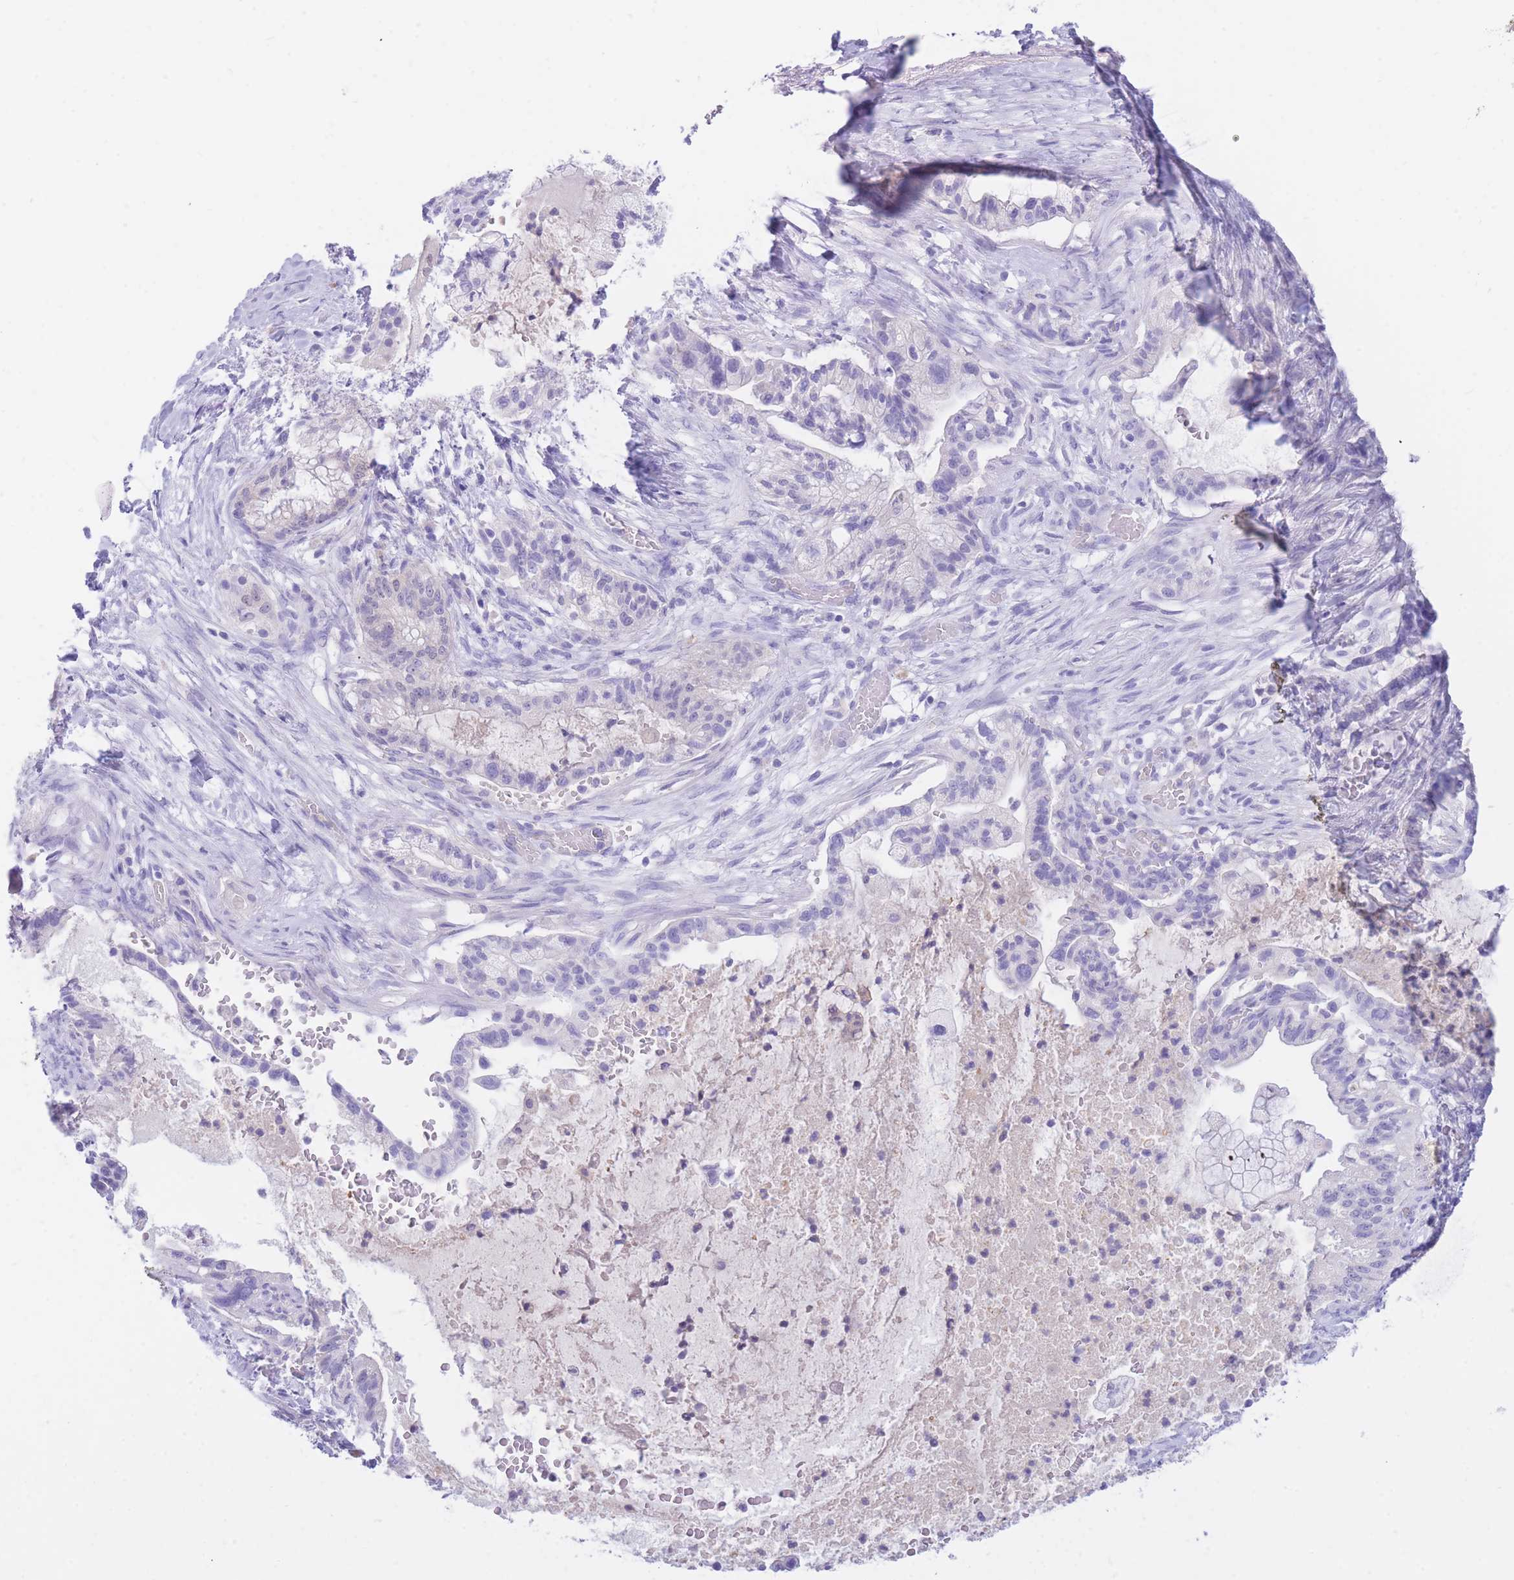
{"staining": {"intensity": "negative", "quantity": "none", "location": "none"}, "tissue": "pancreatic cancer", "cell_type": "Tumor cells", "image_type": "cancer", "snomed": [{"axis": "morphology", "description": "Adenocarcinoma, NOS"}, {"axis": "topography", "description": "Pancreas"}], "caption": "A high-resolution photomicrograph shows immunohistochemistry (IHC) staining of pancreatic cancer, which exhibits no significant expression in tumor cells.", "gene": "SULT1A1", "patient": {"sex": "male", "age": 44}}